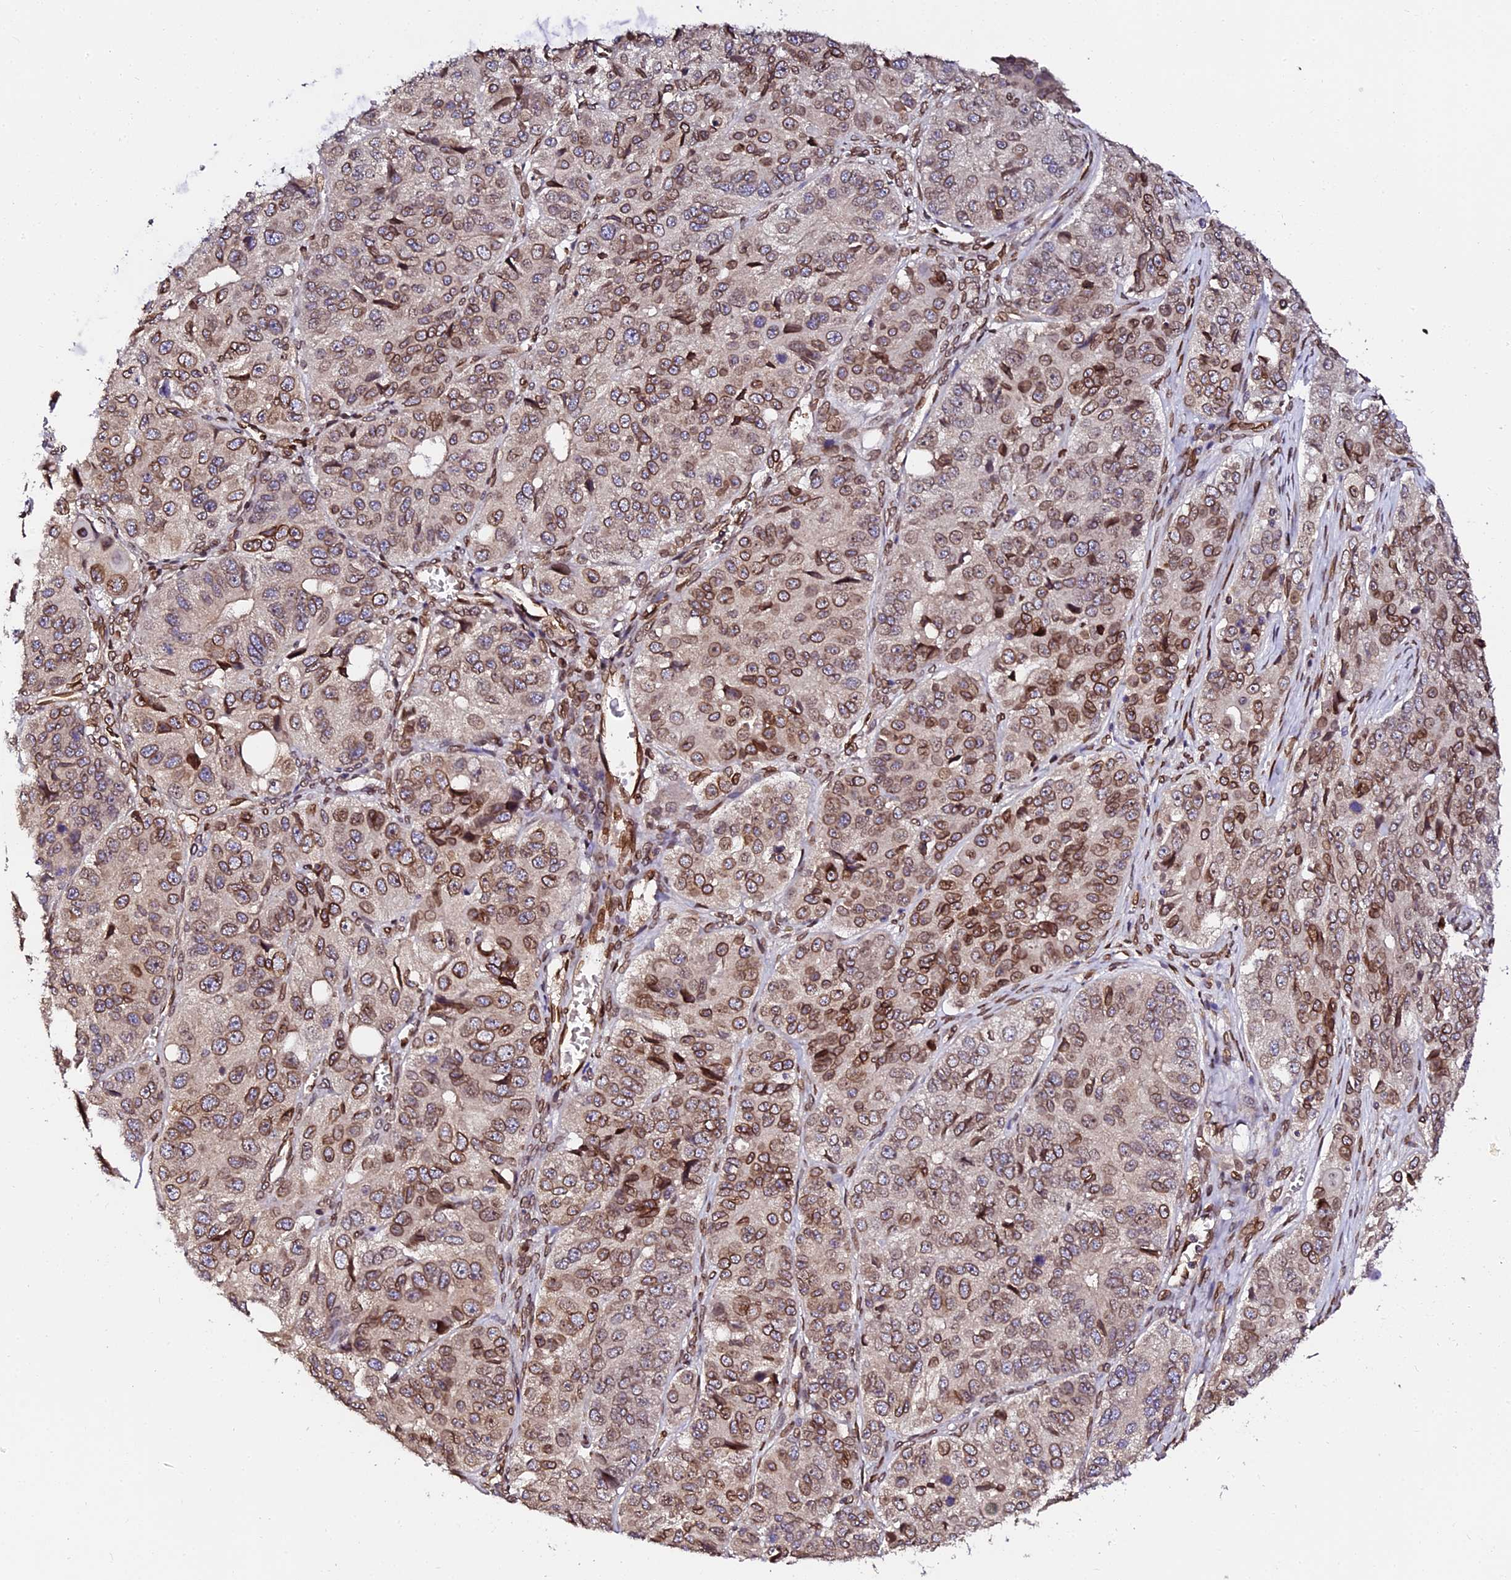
{"staining": {"intensity": "strong", "quantity": ">75%", "location": "cytoplasmic/membranous,nuclear"}, "tissue": "ovarian cancer", "cell_type": "Tumor cells", "image_type": "cancer", "snomed": [{"axis": "morphology", "description": "Carcinoma, endometroid"}, {"axis": "topography", "description": "Ovary"}], "caption": "This image shows immunohistochemistry staining of human ovarian cancer (endometroid carcinoma), with high strong cytoplasmic/membranous and nuclear expression in about >75% of tumor cells.", "gene": "ANAPC5", "patient": {"sex": "female", "age": 51}}